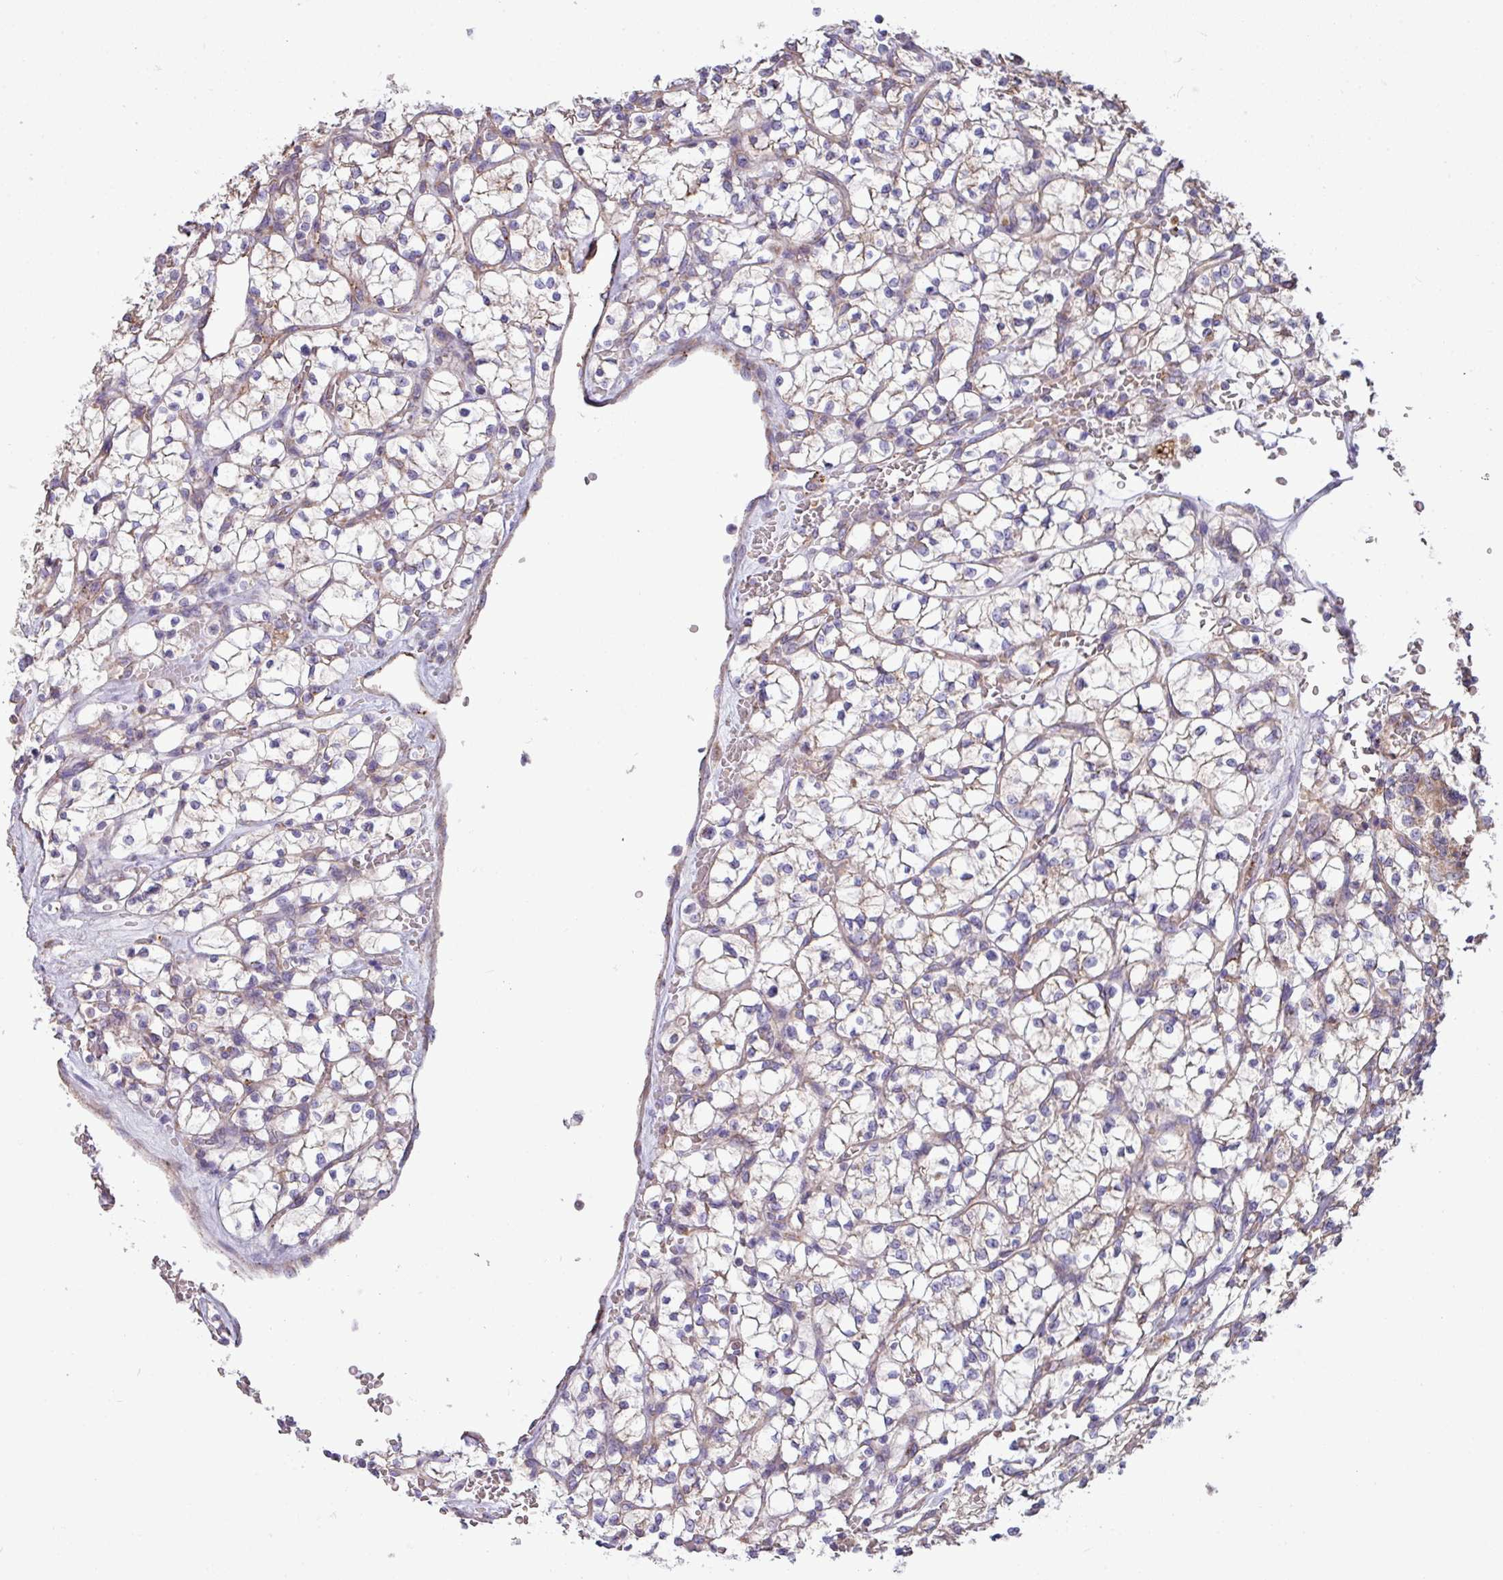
{"staining": {"intensity": "weak", "quantity": "25%-75%", "location": "cytoplasmic/membranous"}, "tissue": "renal cancer", "cell_type": "Tumor cells", "image_type": "cancer", "snomed": [{"axis": "morphology", "description": "Adenocarcinoma, NOS"}, {"axis": "topography", "description": "Kidney"}], "caption": "Tumor cells reveal low levels of weak cytoplasmic/membranous staining in about 25%-75% of cells in human renal cancer.", "gene": "PPM1J", "patient": {"sex": "female", "age": 64}}